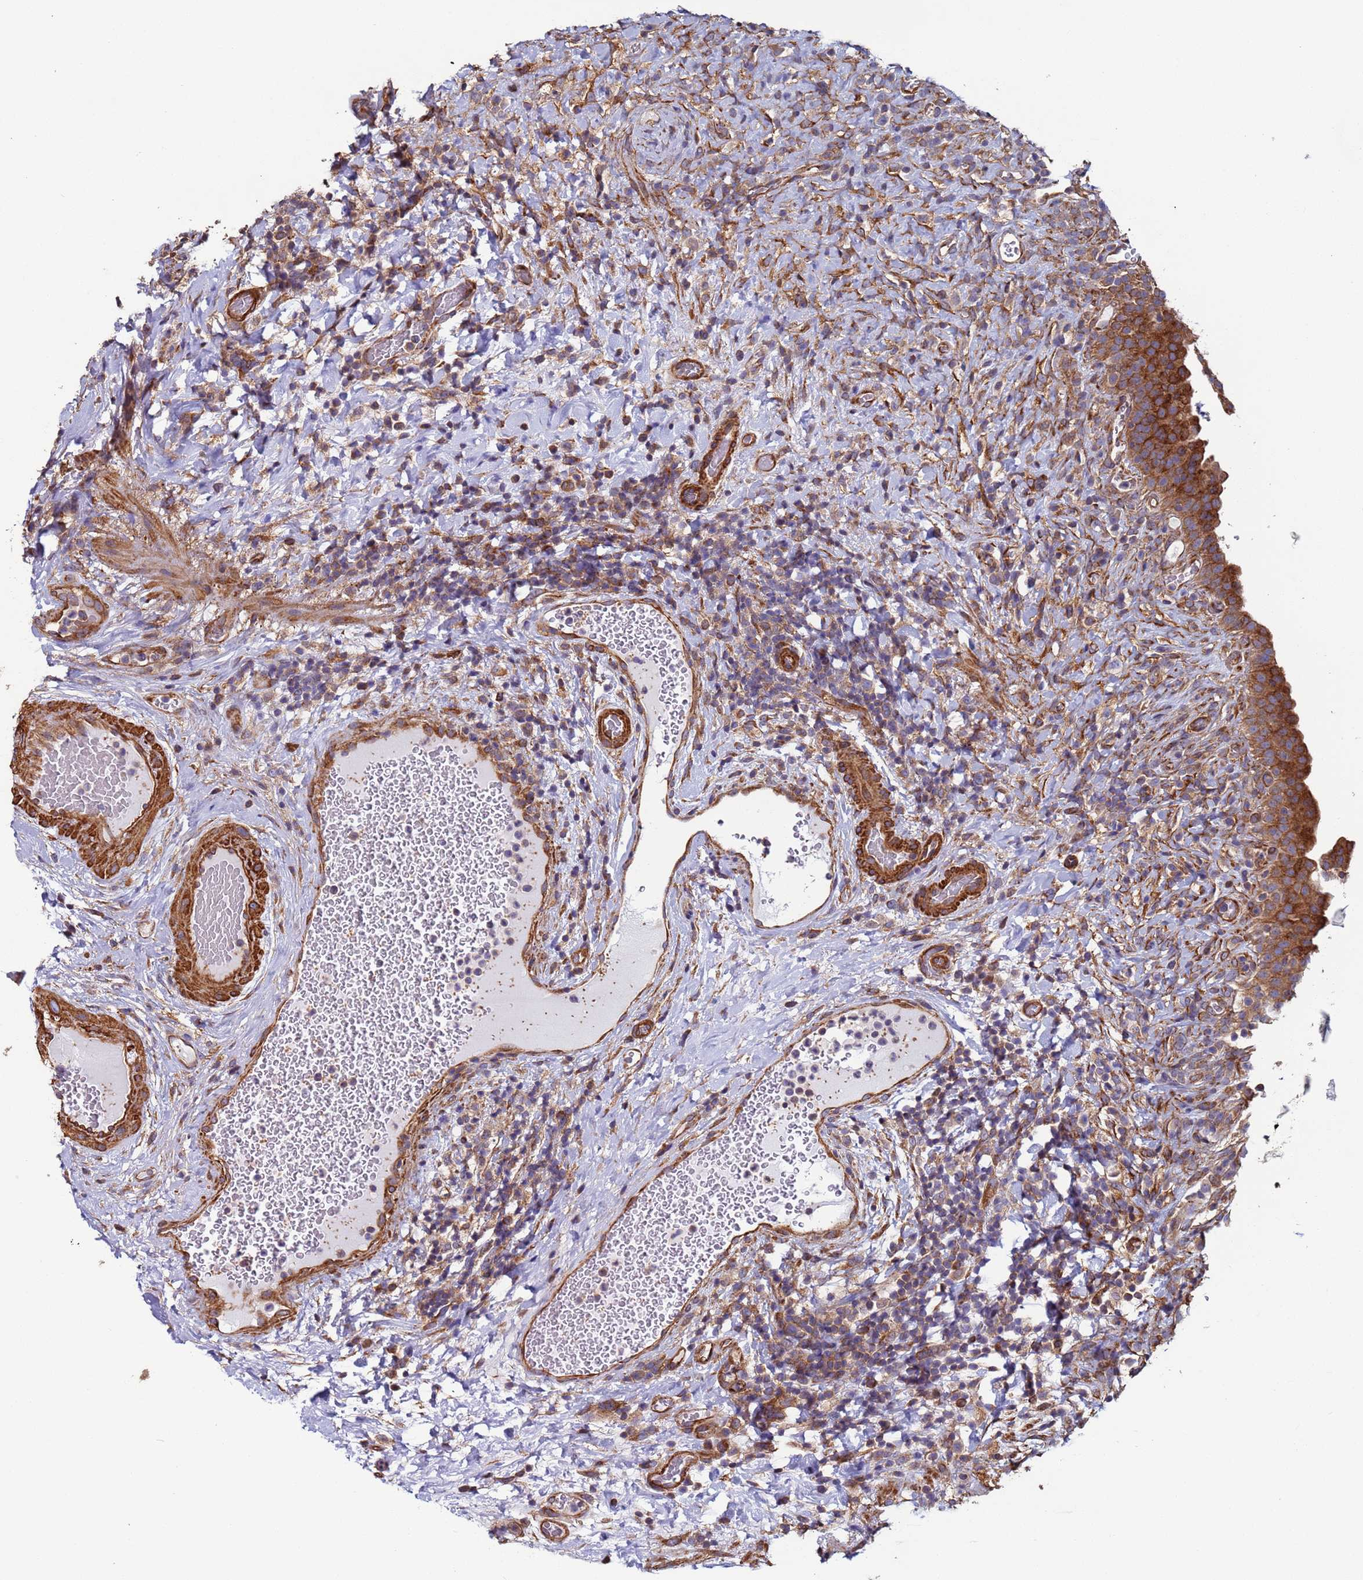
{"staining": {"intensity": "strong", "quantity": ">75%", "location": "cytoplasmic/membranous"}, "tissue": "urinary bladder", "cell_type": "Urothelial cells", "image_type": "normal", "snomed": [{"axis": "morphology", "description": "Normal tissue, NOS"}, {"axis": "morphology", "description": "Urothelial carcinoma, High grade"}, {"axis": "topography", "description": "Urinary bladder"}], "caption": "A histopathology image of human urinary bladder stained for a protein demonstrates strong cytoplasmic/membranous brown staining in urothelial cells. (Stains: DAB (3,3'-diaminobenzidine) in brown, nuclei in blue, Microscopy: brightfield microscopy at high magnification).", "gene": "ZBTB39", "patient": {"sex": "female", "age": 60}}